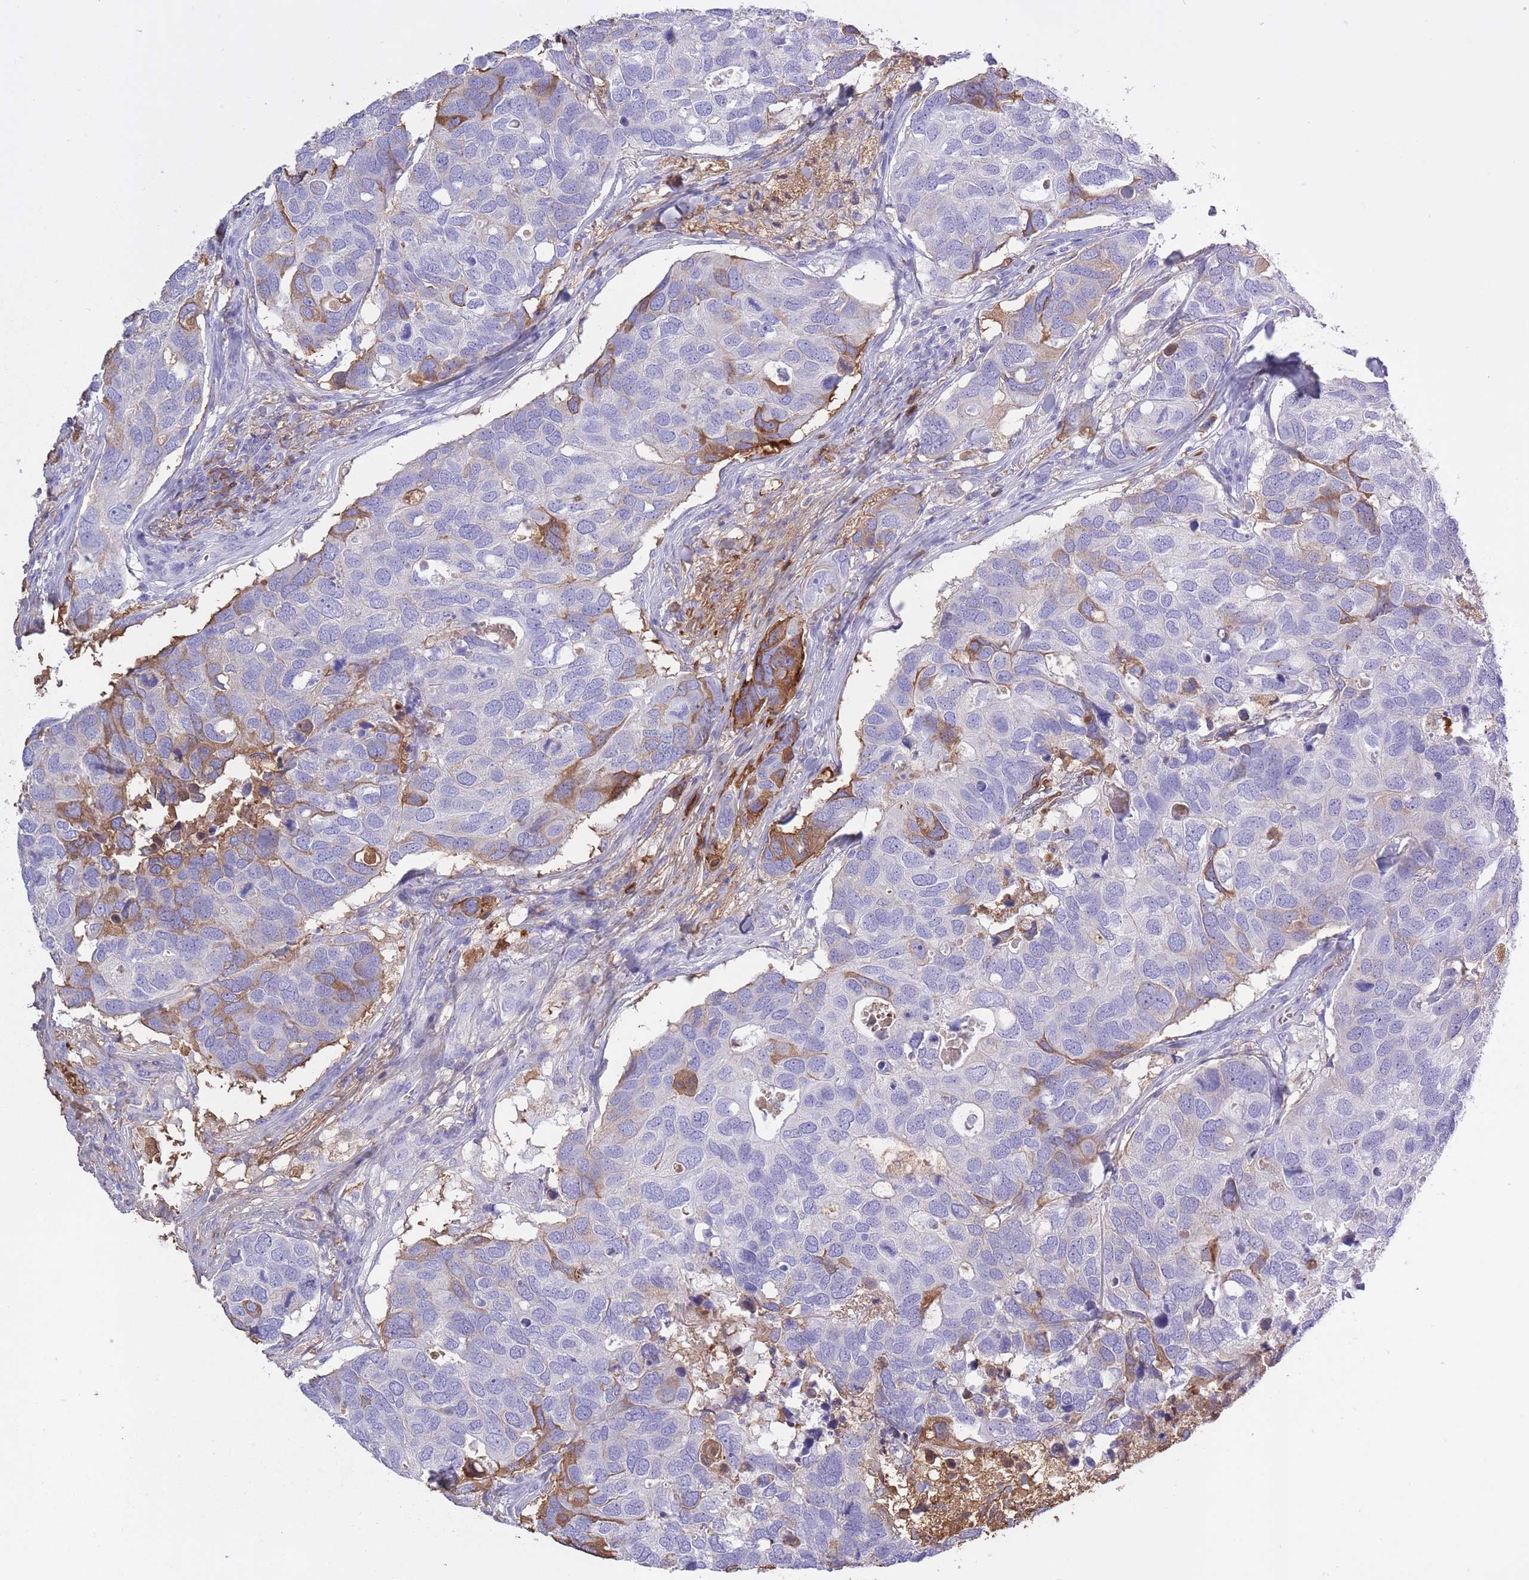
{"staining": {"intensity": "moderate", "quantity": "<25%", "location": "cytoplasmic/membranous"}, "tissue": "breast cancer", "cell_type": "Tumor cells", "image_type": "cancer", "snomed": [{"axis": "morphology", "description": "Duct carcinoma"}, {"axis": "topography", "description": "Breast"}], "caption": "Protein expression analysis of human breast invasive ductal carcinoma reveals moderate cytoplasmic/membranous staining in approximately <25% of tumor cells.", "gene": "AP3S2", "patient": {"sex": "female", "age": 83}}